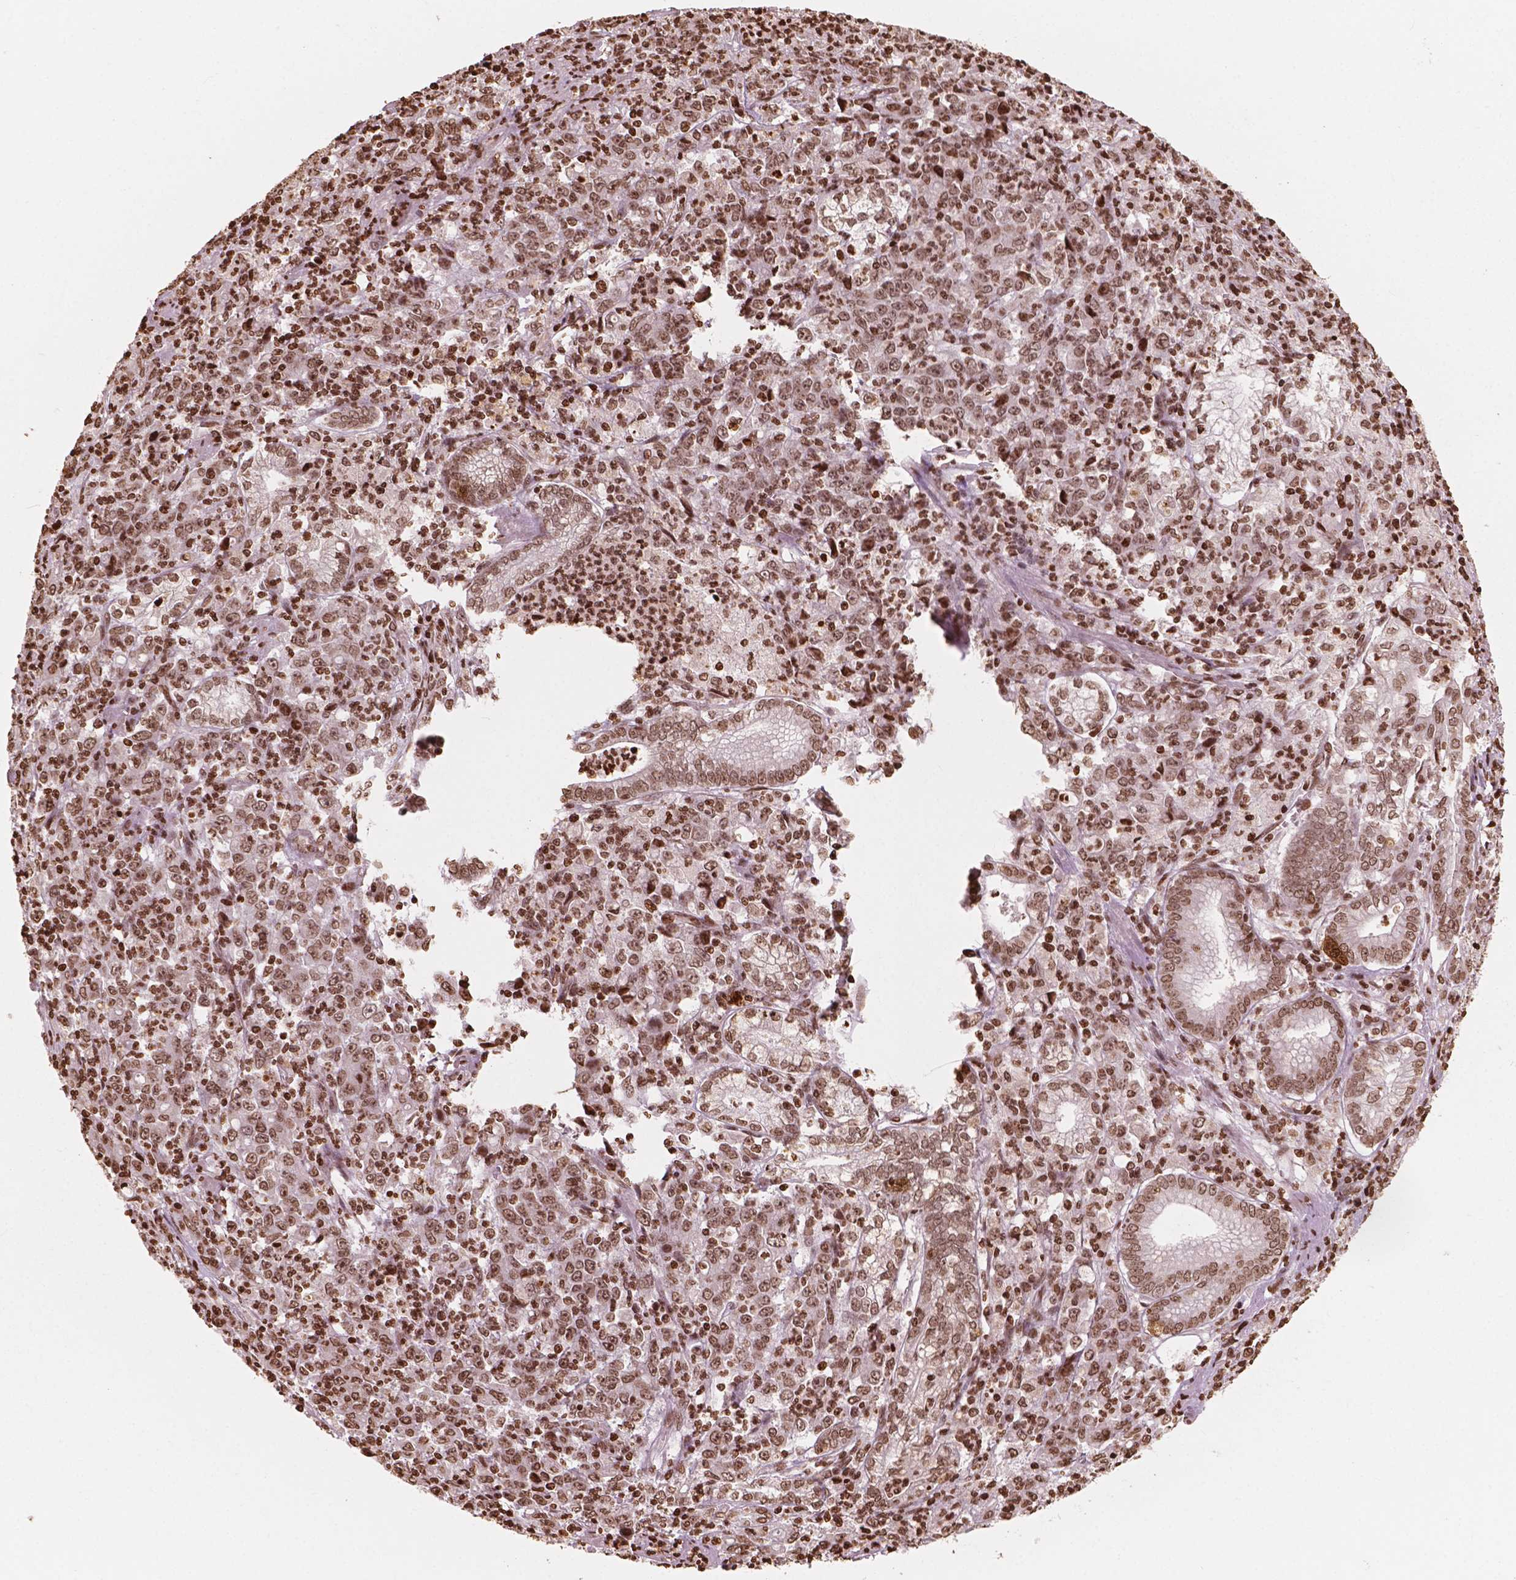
{"staining": {"intensity": "moderate", "quantity": ">75%", "location": "nuclear"}, "tissue": "stomach cancer", "cell_type": "Tumor cells", "image_type": "cancer", "snomed": [{"axis": "morphology", "description": "Adenocarcinoma, NOS"}, {"axis": "topography", "description": "Stomach, lower"}], "caption": "There is medium levels of moderate nuclear positivity in tumor cells of adenocarcinoma (stomach), as demonstrated by immunohistochemical staining (brown color).", "gene": "H3C7", "patient": {"sex": "female", "age": 71}}